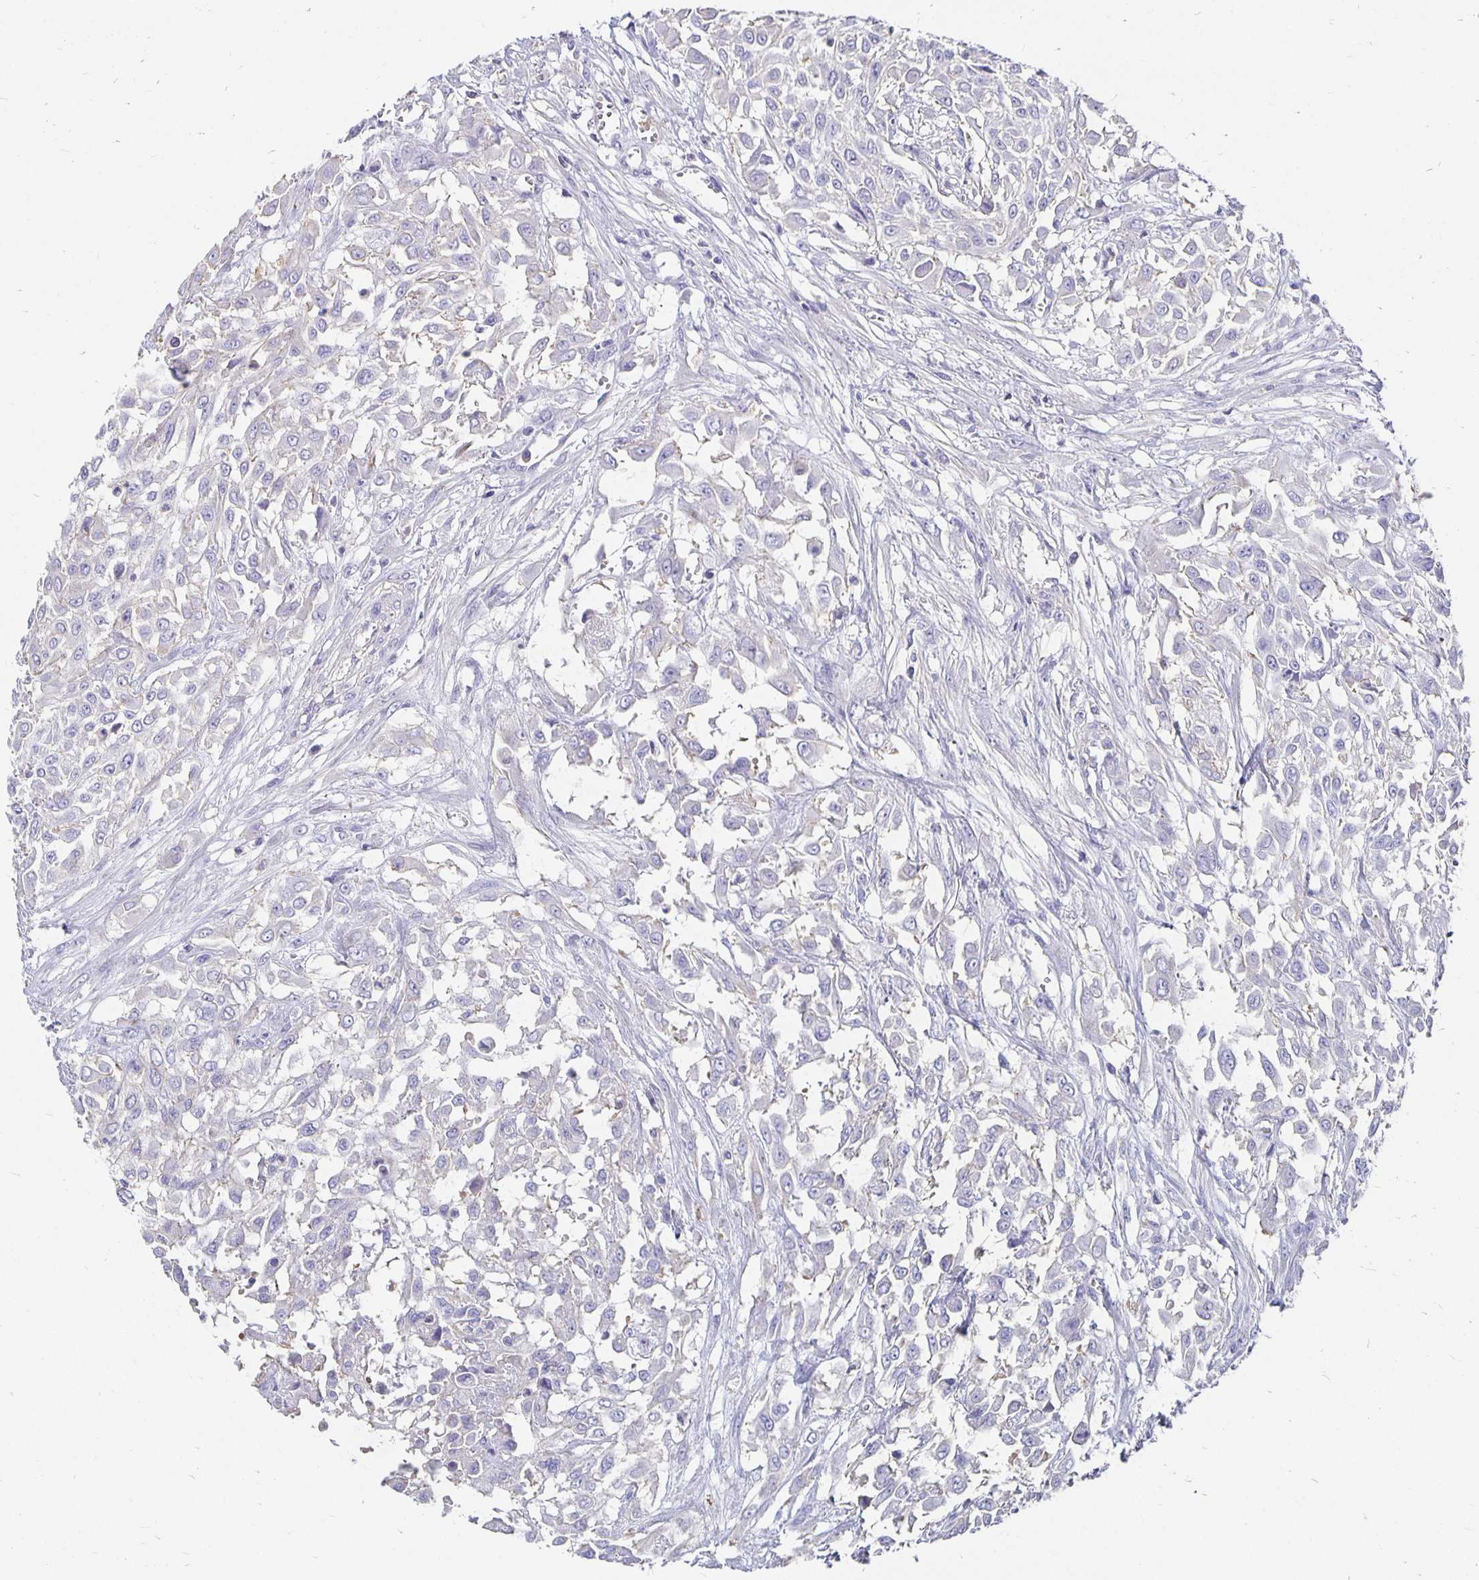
{"staining": {"intensity": "negative", "quantity": "none", "location": "none"}, "tissue": "urothelial cancer", "cell_type": "Tumor cells", "image_type": "cancer", "snomed": [{"axis": "morphology", "description": "Urothelial carcinoma, High grade"}, {"axis": "topography", "description": "Urinary bladder"}], "caption": "The histopathology image reveals no staining of tumor cells in urothelial cancer.", "gene": "APOB", "patient": {"sex": "male", "age": 57}}